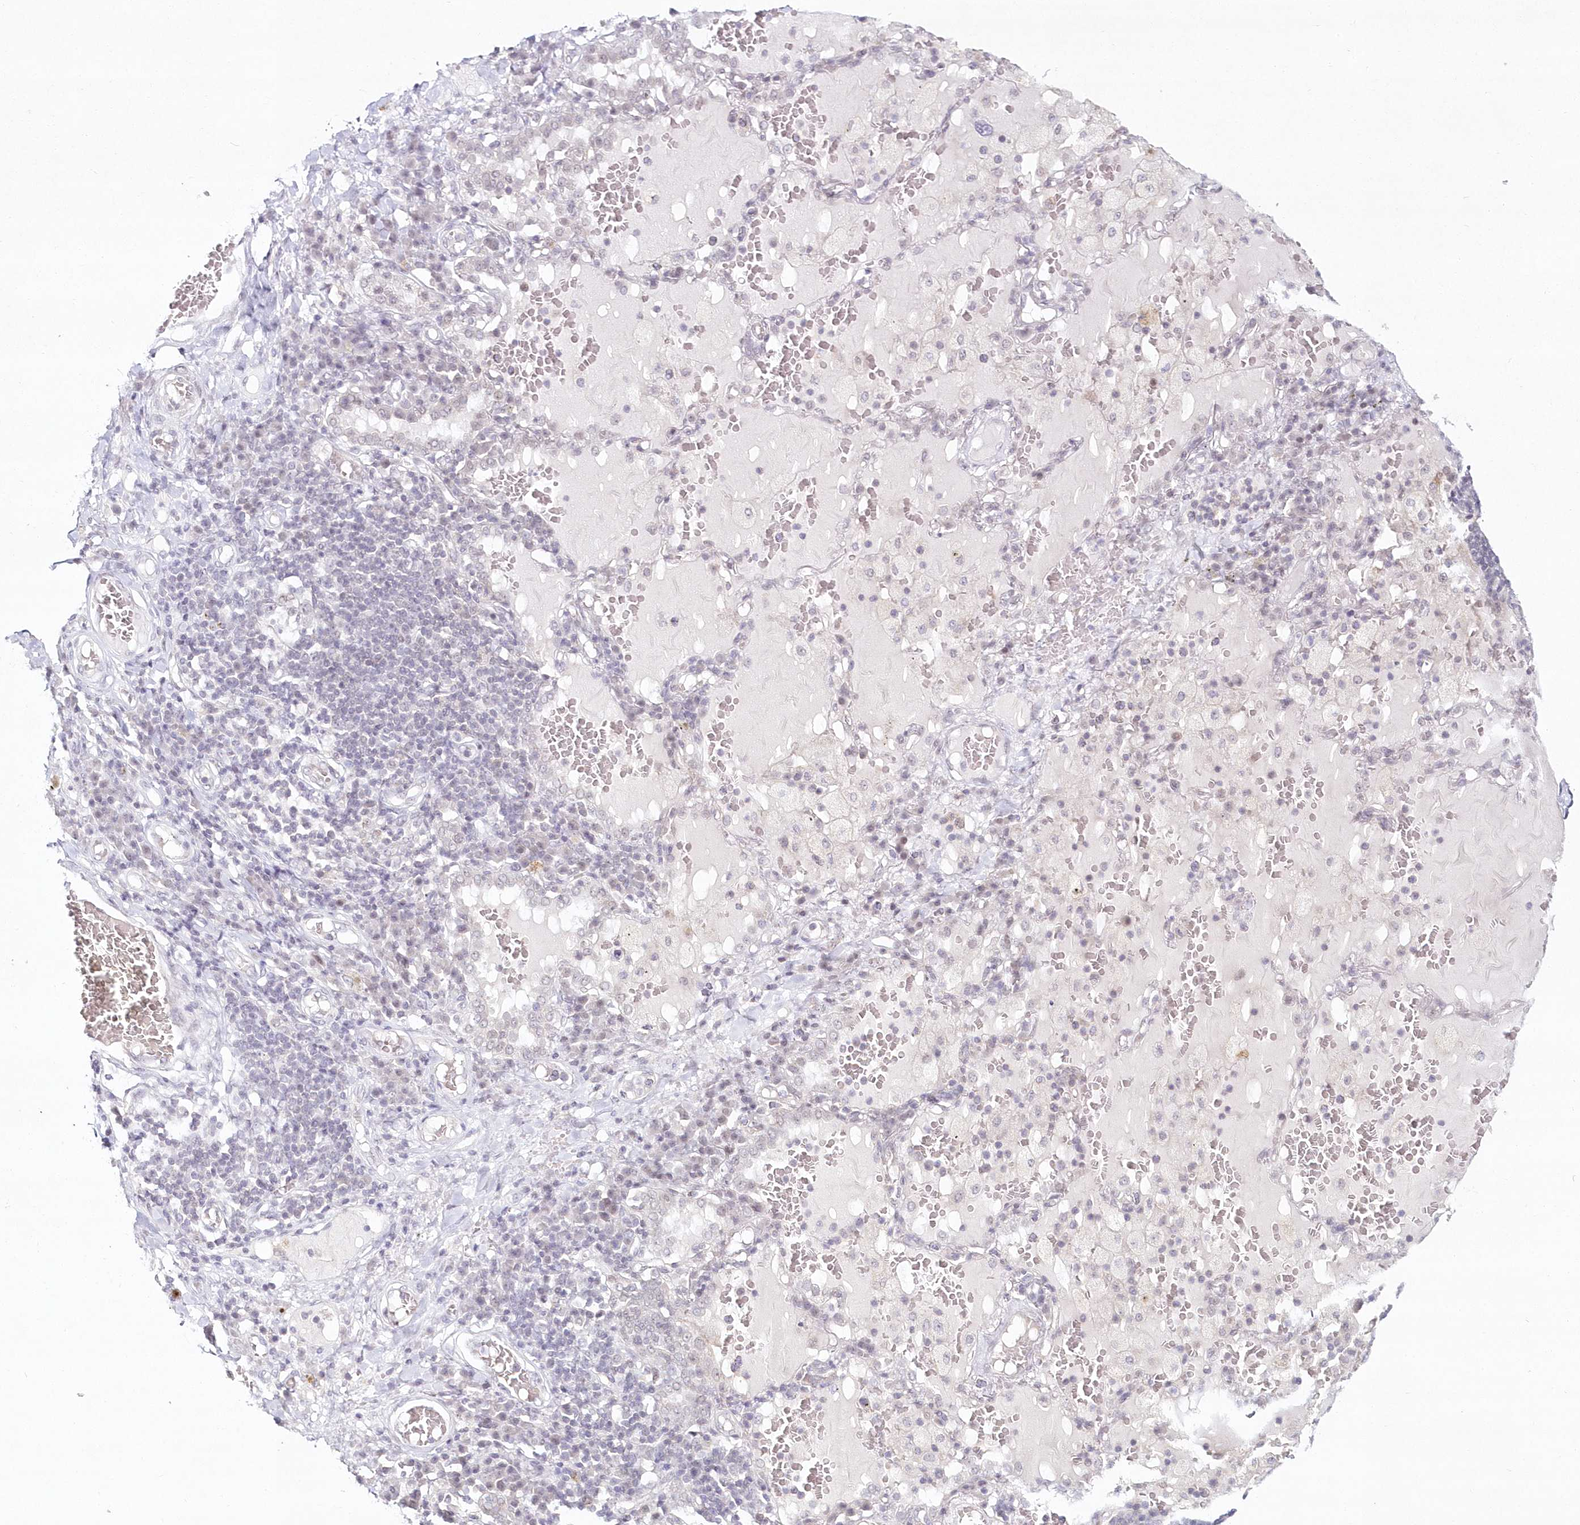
{"staining": {"intensity": "weak", "quantity": "<25%", "location": "nuclear"}, "tissue": "lung cancer", "cell_type": "Tumor cells", "image_type": "cancer", "snomed": [{"axis": "morphology", "description": "Squamous cell carcinoma, NOS"}, {"axis": "topography", "description": "Lung"}], "caption": "The image shows no significant positivity in tumor cells of lung cancer.", "gene": "HYCC2", "patient": {"sex": "male", "age": 65}}